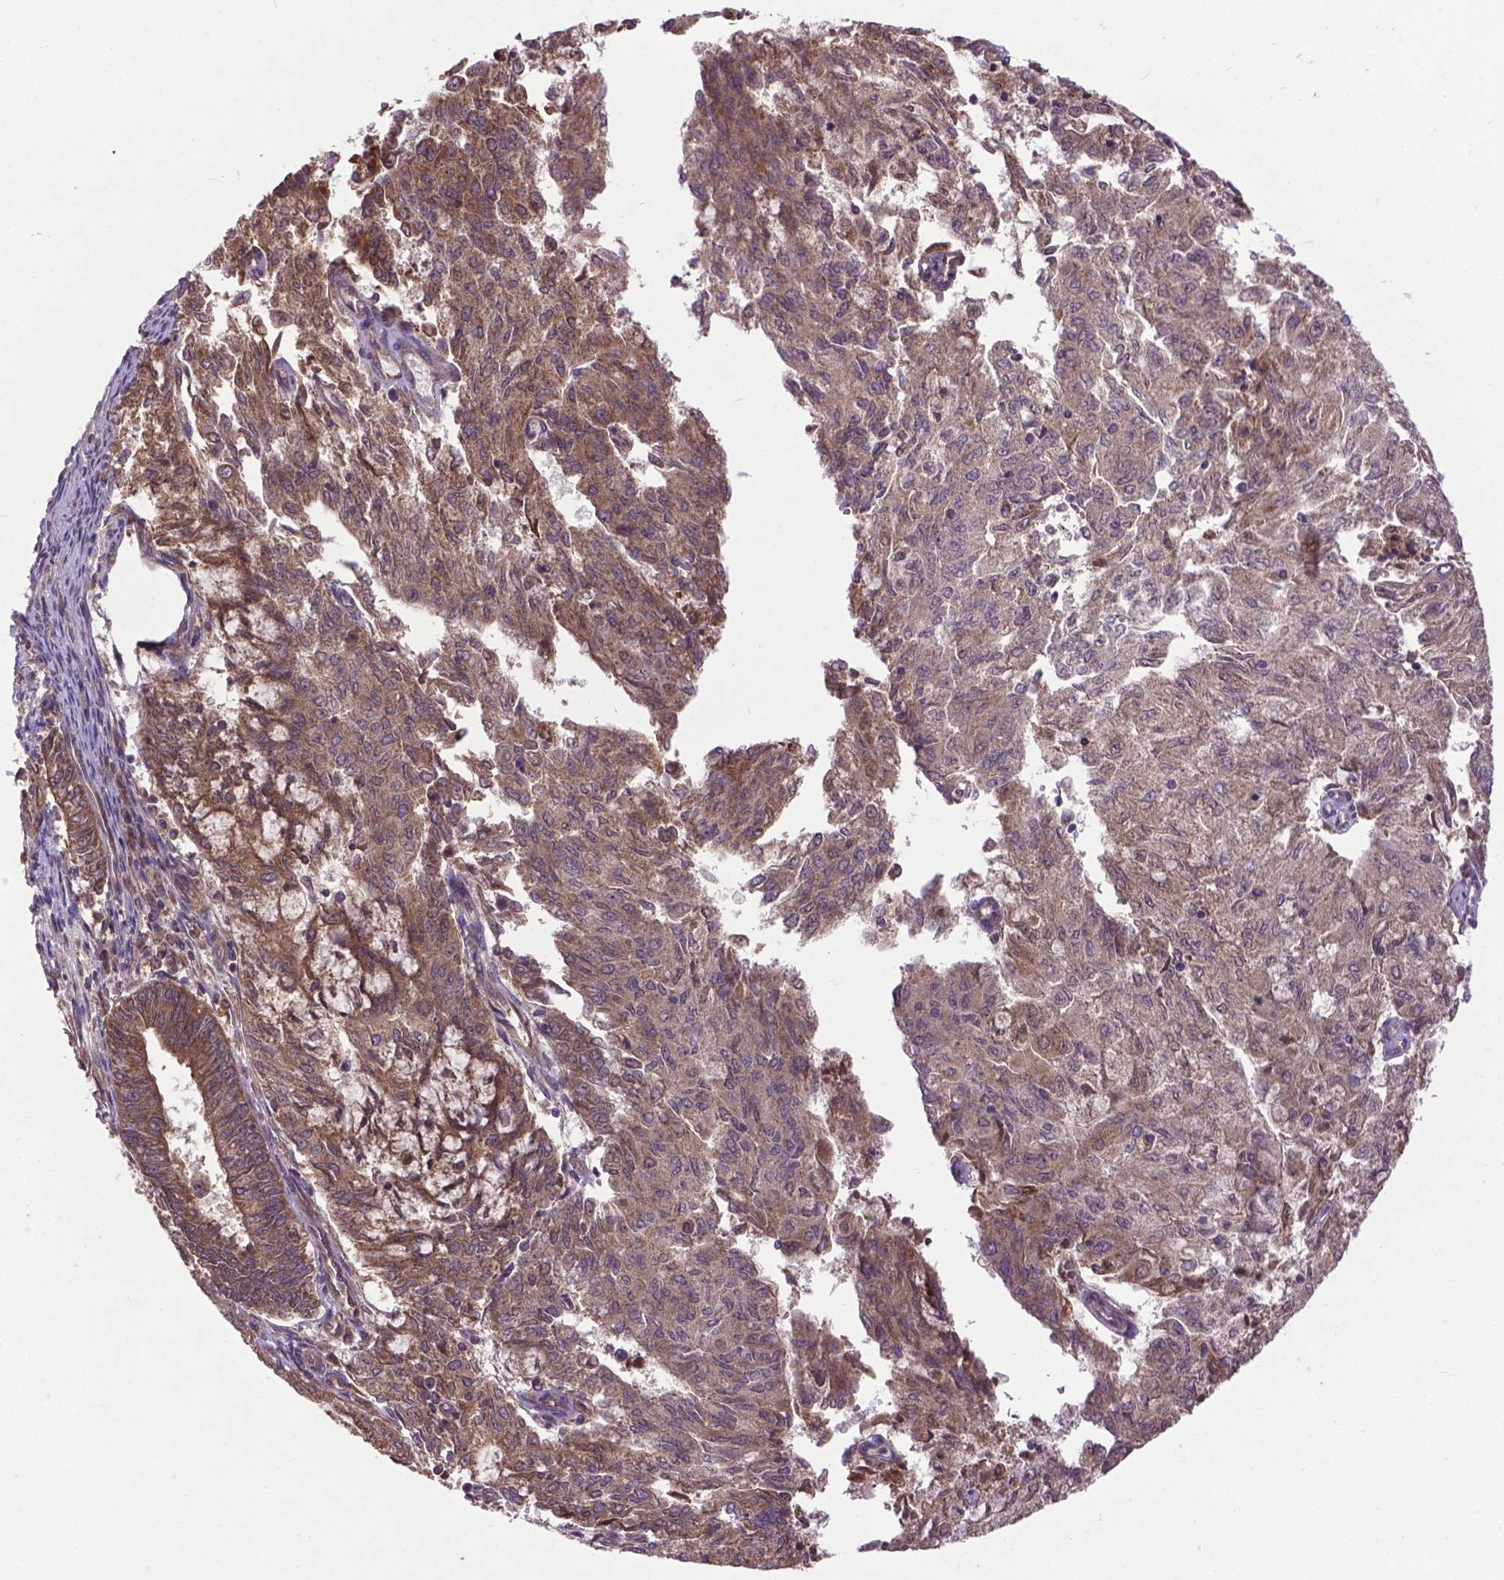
{"staining": {"intensity": "moderate", "quantity": ">75%", "location": "cytoplasmic/membranous"}, "tissue": "endometrial cancer", "cell_type": "Tumor cells", "image_type": "cancer", "snomed": [{"axis": "morphology", "description": "Adenocarcinoma, NOS"}, {"axis": "topography", "description": "Endometrium"}], "caption": "Endometrial cancer tissue demonstrates moderate cytoplasmic/membranous expression in about >75% of tumor cells, visualized by immunohistochemistry.", "gene": "ZNF616", "patient": {"sex": "female", "age": 82}}